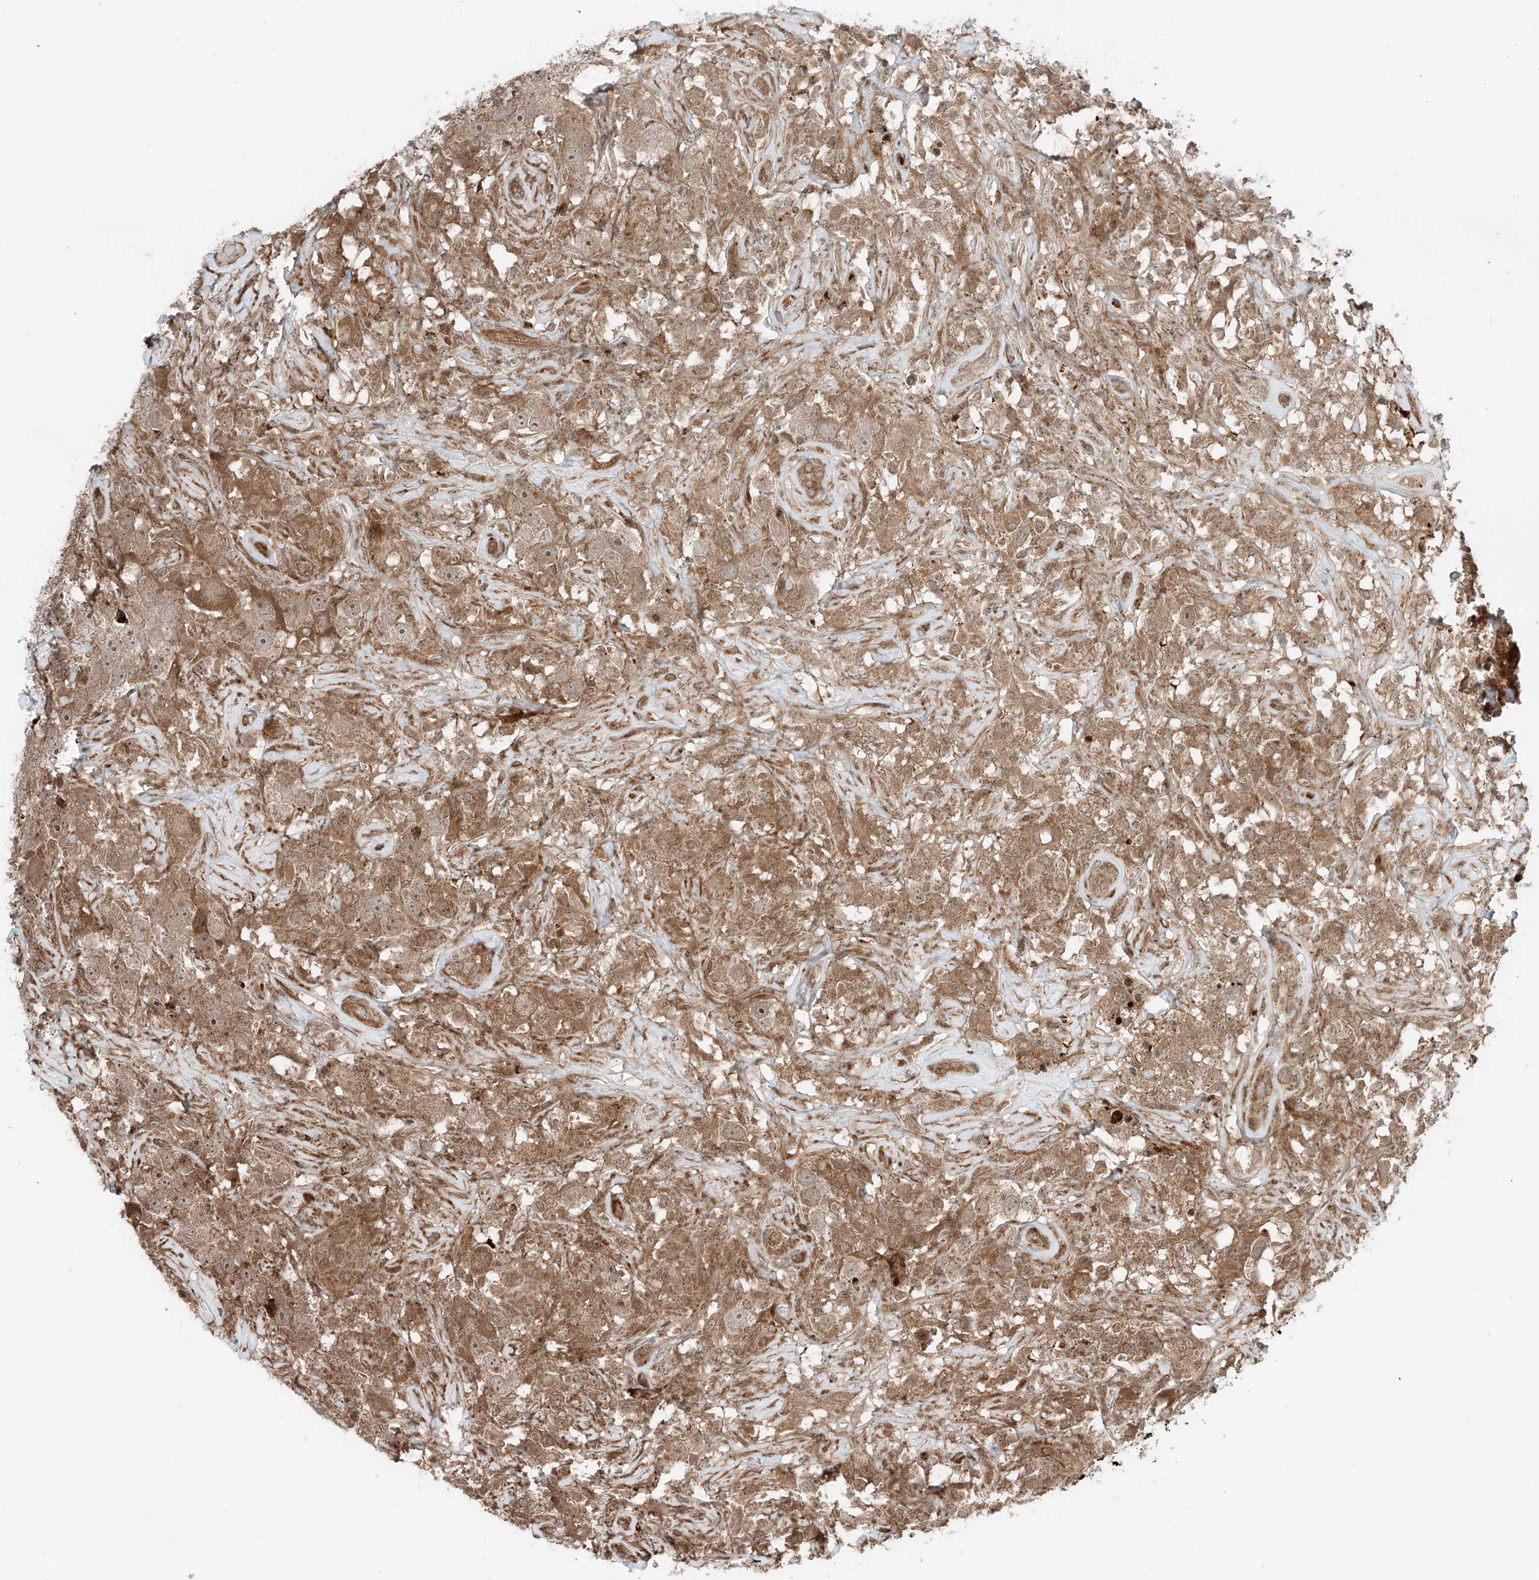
{"staining": {"intensity": "moderate", "quantity": ">75%", "location": "cytoplasmic/membranous"}, "tissue": "testis cancer", "cell_type": "Tumor cells", "image_type": "cancer", "snomed": [{"axis": "morphology", "description": "Seminoma, NOS"}, {"axis": "topography", "description": "Testis"}], "caption": "The micrograph demonstrates staining of testis seminoma, revealing moderate cytoplasmic/membranous protein positivity (brown color) within tumor cells.", "gene": "USP48", "patient": {"sex": "male", "age": 49}}